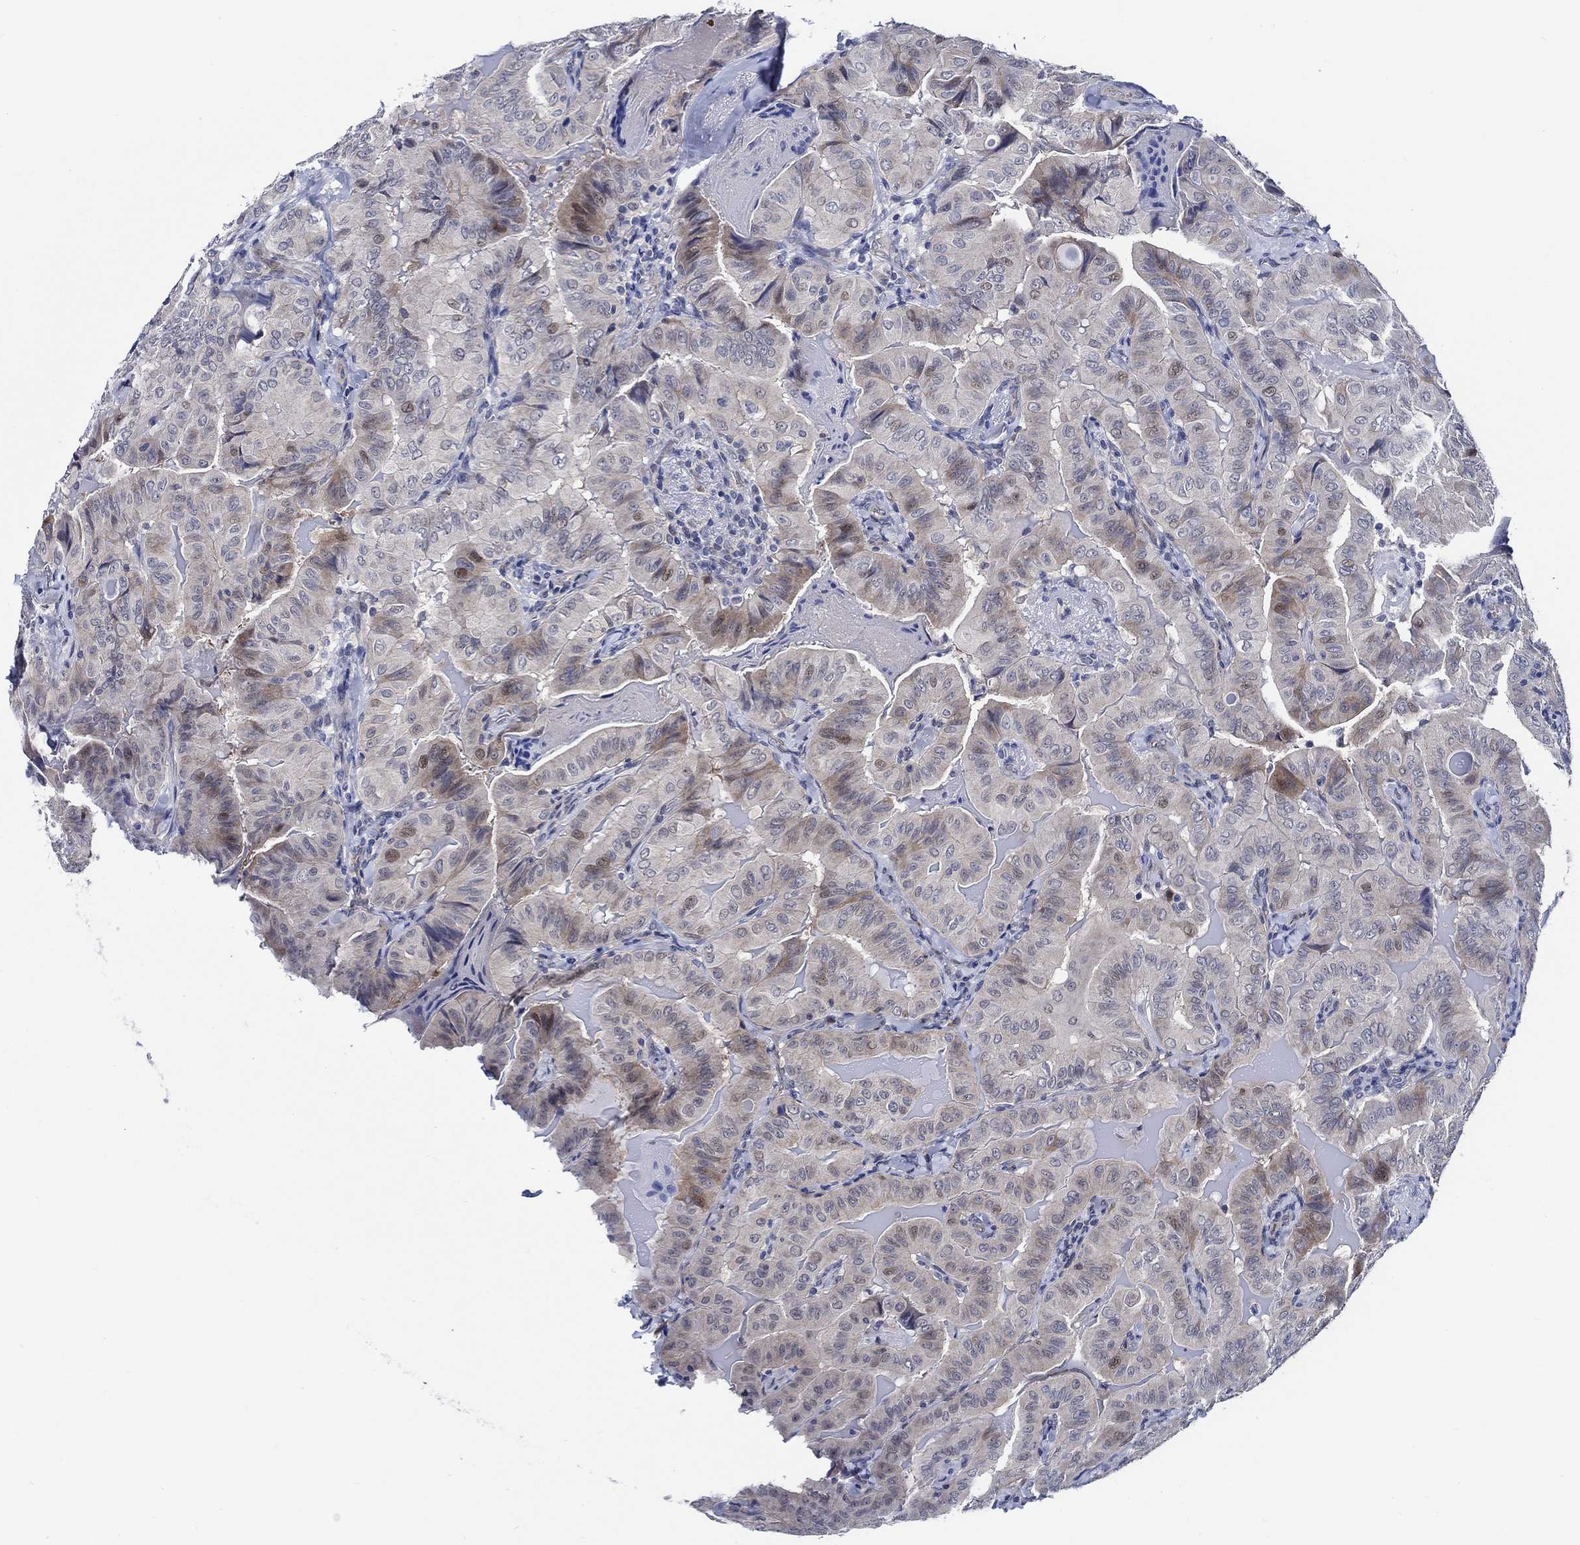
{"staining": {"intensity": "weak", "quantity": "<25%", "location": "cytoplasmic/membranous"}, "tissue": "thyroid cancer", "cell_type": "Tumor cells", "image_type": "cancer", "snomed": [{"axis": "morphology", "description": "Papillary adenocarcinoma, NOS"}, {"axis": "topography", "description": "Thyroid gland"}], "caption": "This photomicrograph is of thyroid cancer (papillary adenocarcinoma) stained with immunohistochemistry to label a protein in brown with the nuclei are counter-stained blue. There is no staining in tumor cells.", "gene": "C8orf48", "patient": {"sex": "female", "age": 68}}